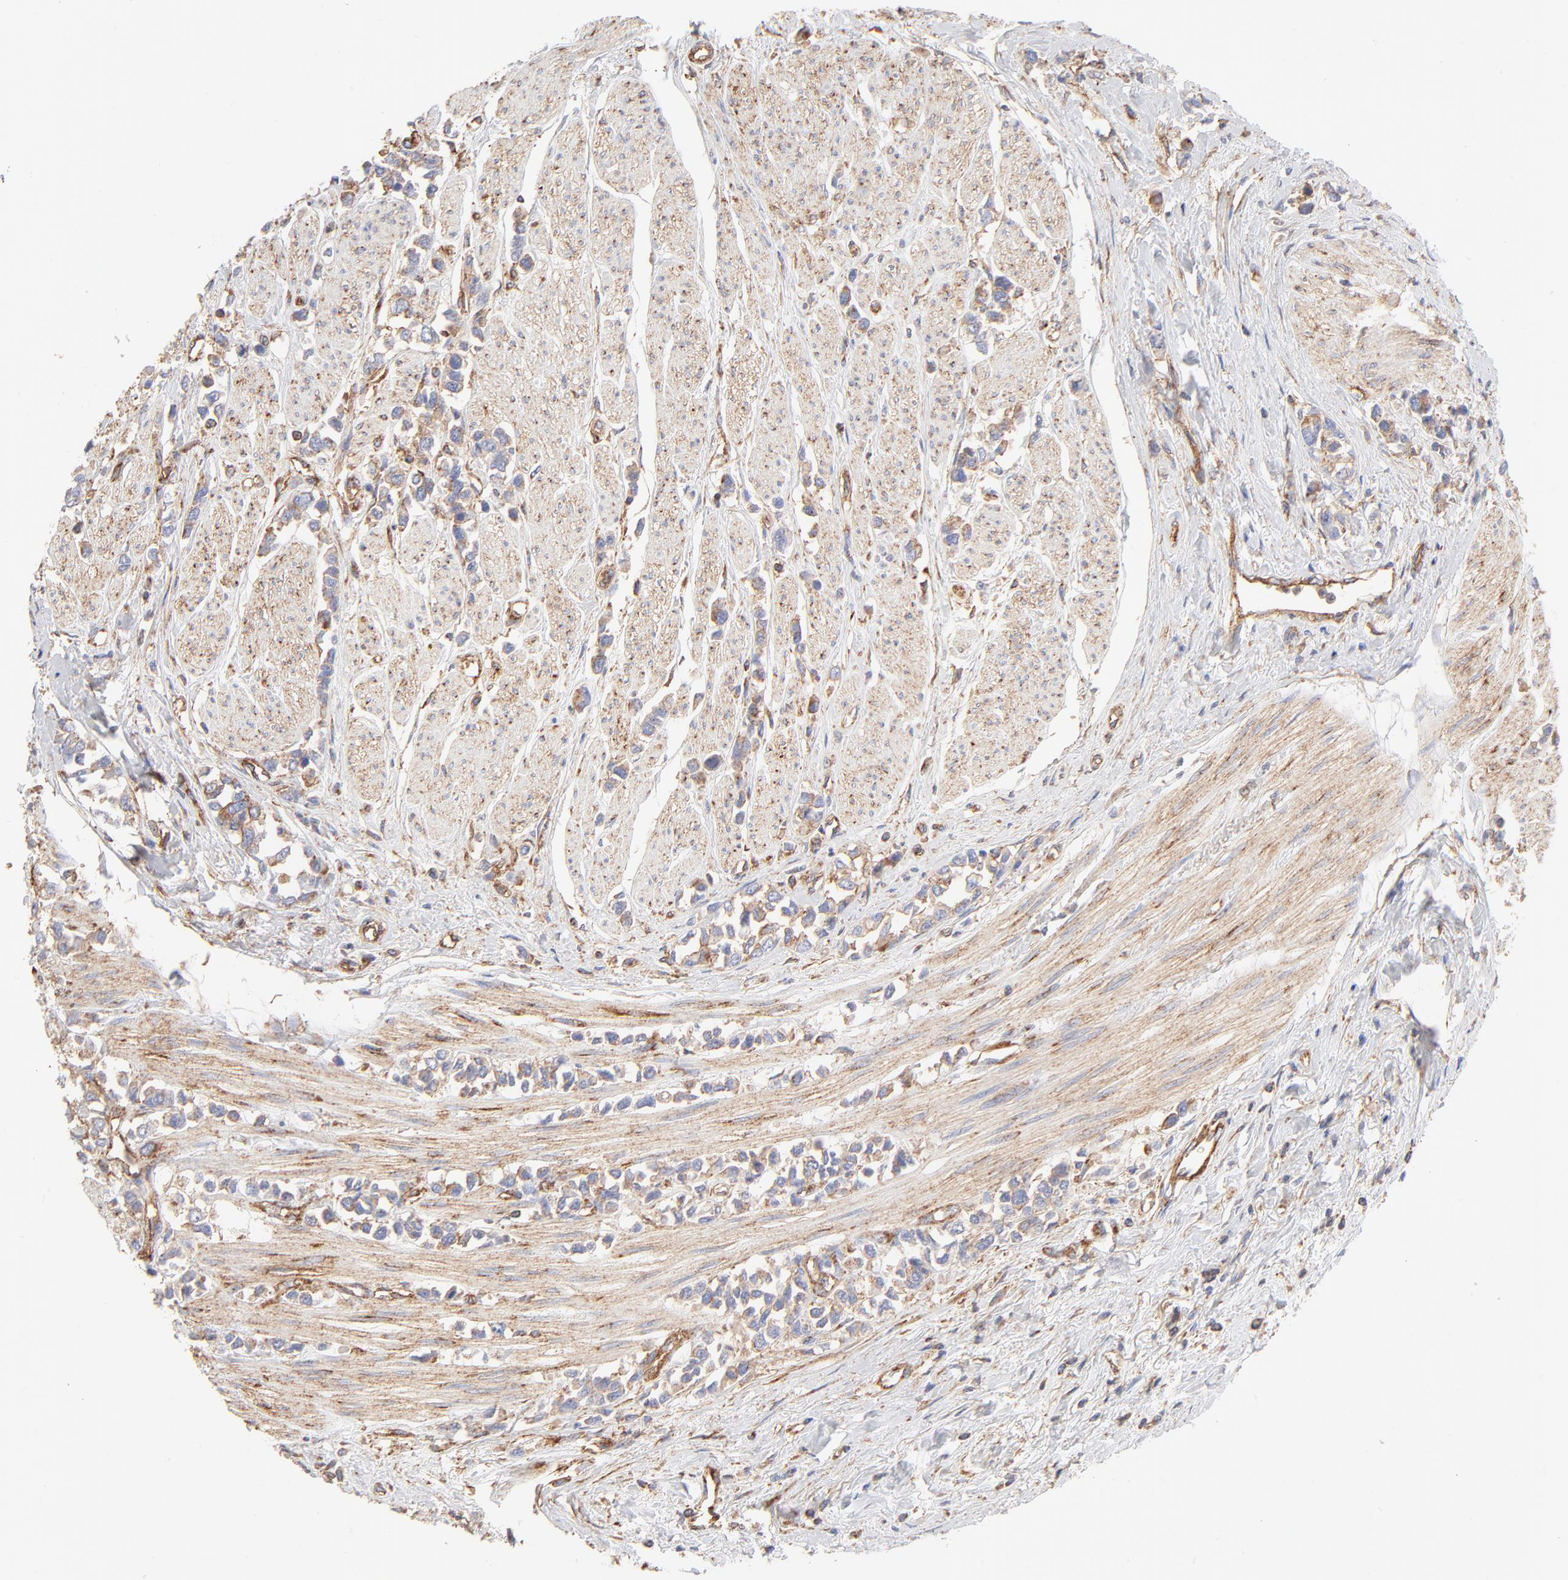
{"staining": {"intensity": "moderate", "quantity": ">75%", "location": "cytoplasmic/membranous"}, "tissue": "stomach cancer", "cell_type": "Tumor cells", "image_type": "cancer", "snomed": [{"axis": "morphology", "description": "Adenocarcinoma, NOS"}, {"axis": "topography", "description": "Stomach, upper"}], "caption": "IHC (DAB (3,3'-diaminobenzidine)) staining of adenocarcinoma (stomach) displays moderate cytoplasmic/membranous protein staining in approximately >75% of tumor cells. The protein of interest is shown in brown color, while the nuclei are stained blue.", "gene": "CLTB", "patient": {"sex": "male", "age": 76}}